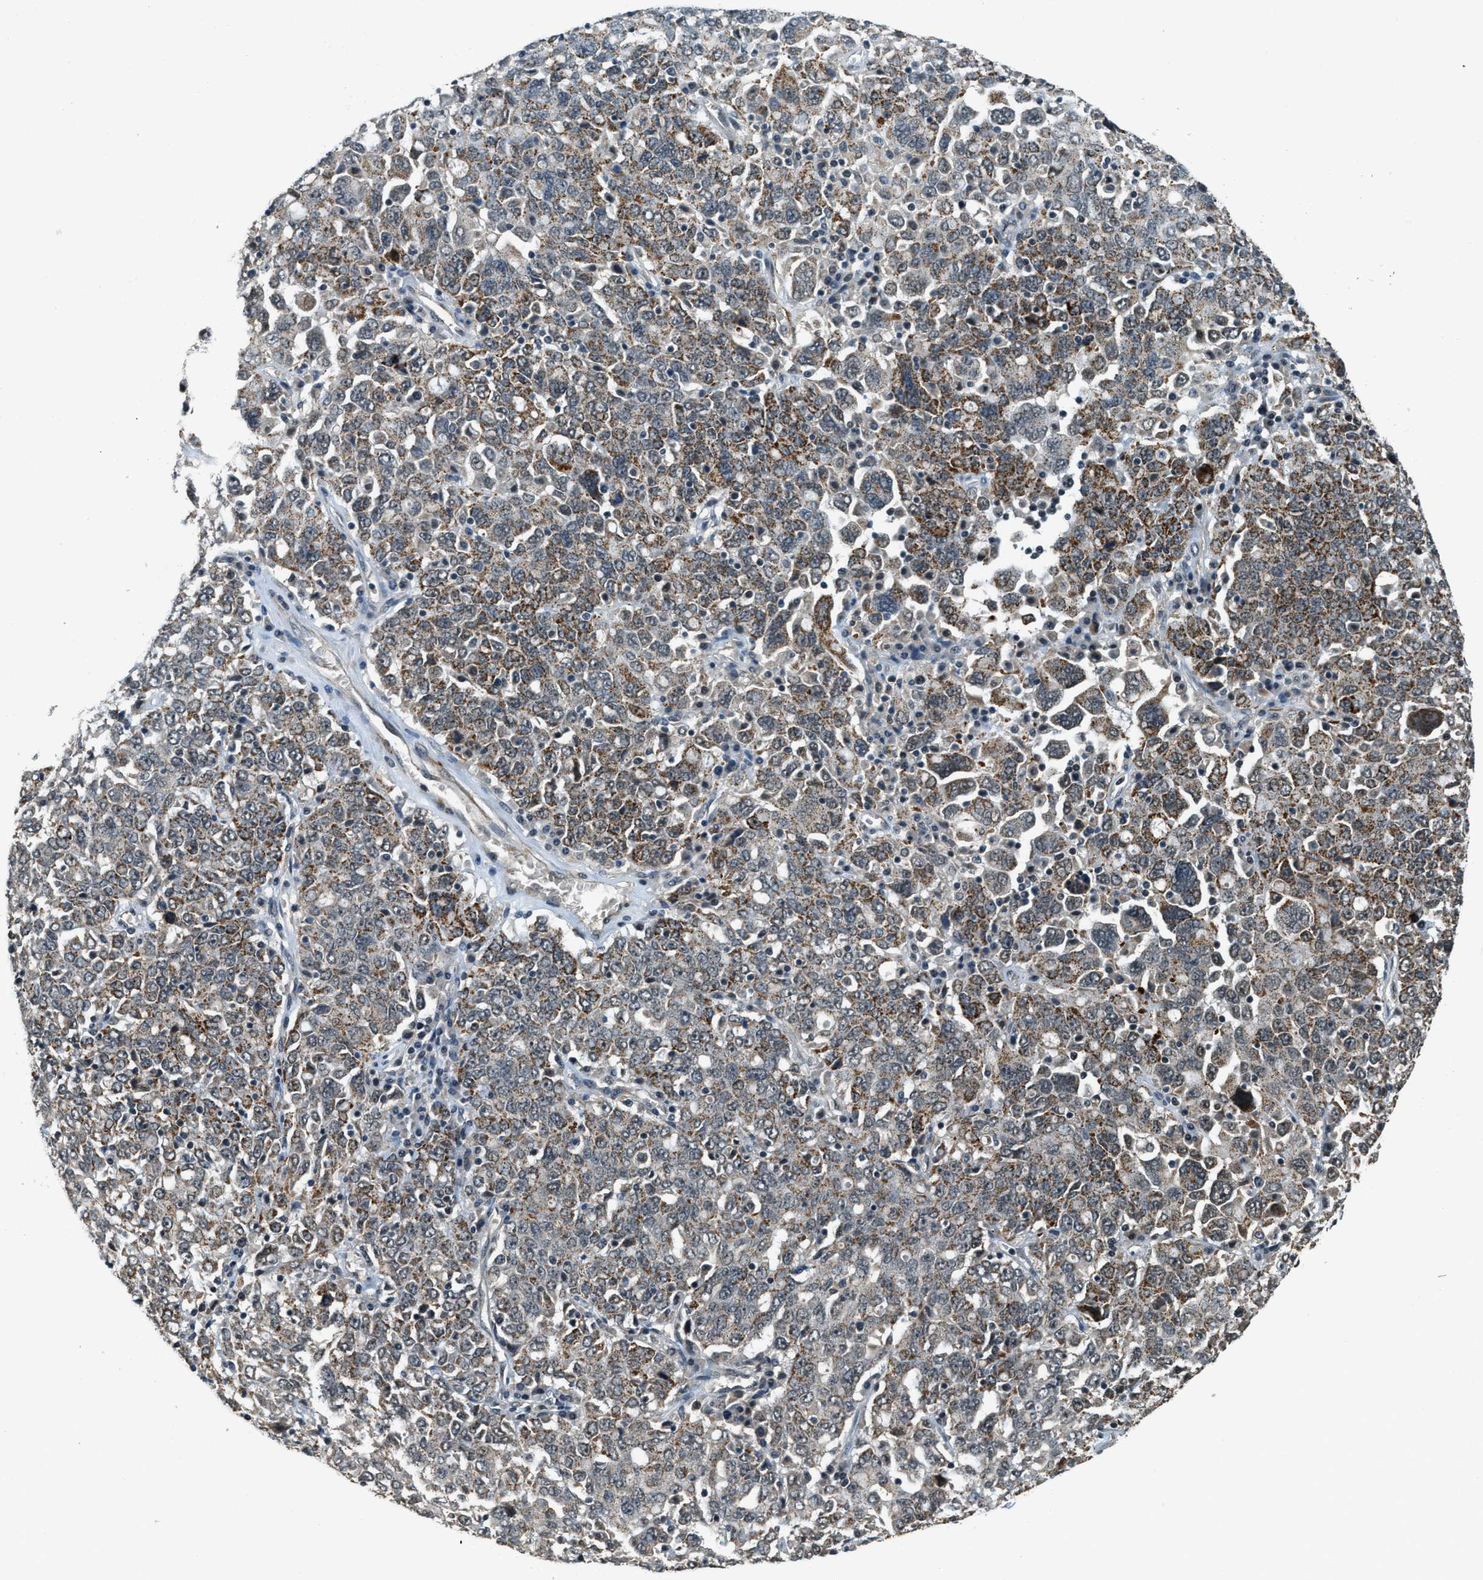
{"staining": {"intensity": "moderate", "quantity": ">75%", "location": "cytoplasmic/membranous"}, "tissue": "ovarian cancer", "cell_type": "Tumor cells", "image_type": "cancer", "snomed": [{"axis": "morphology", "description": "Carcinoma, endometroid"}, {"axis": "topography", "description": "Ovary"}], "caption": "Moderate cytoplasmic/membranous protein expression is appreciated in approximately >75% of tumor cells in ovarian cancer.", "gene": "MED21", "patient": {"sex": "female", "age": 62}}